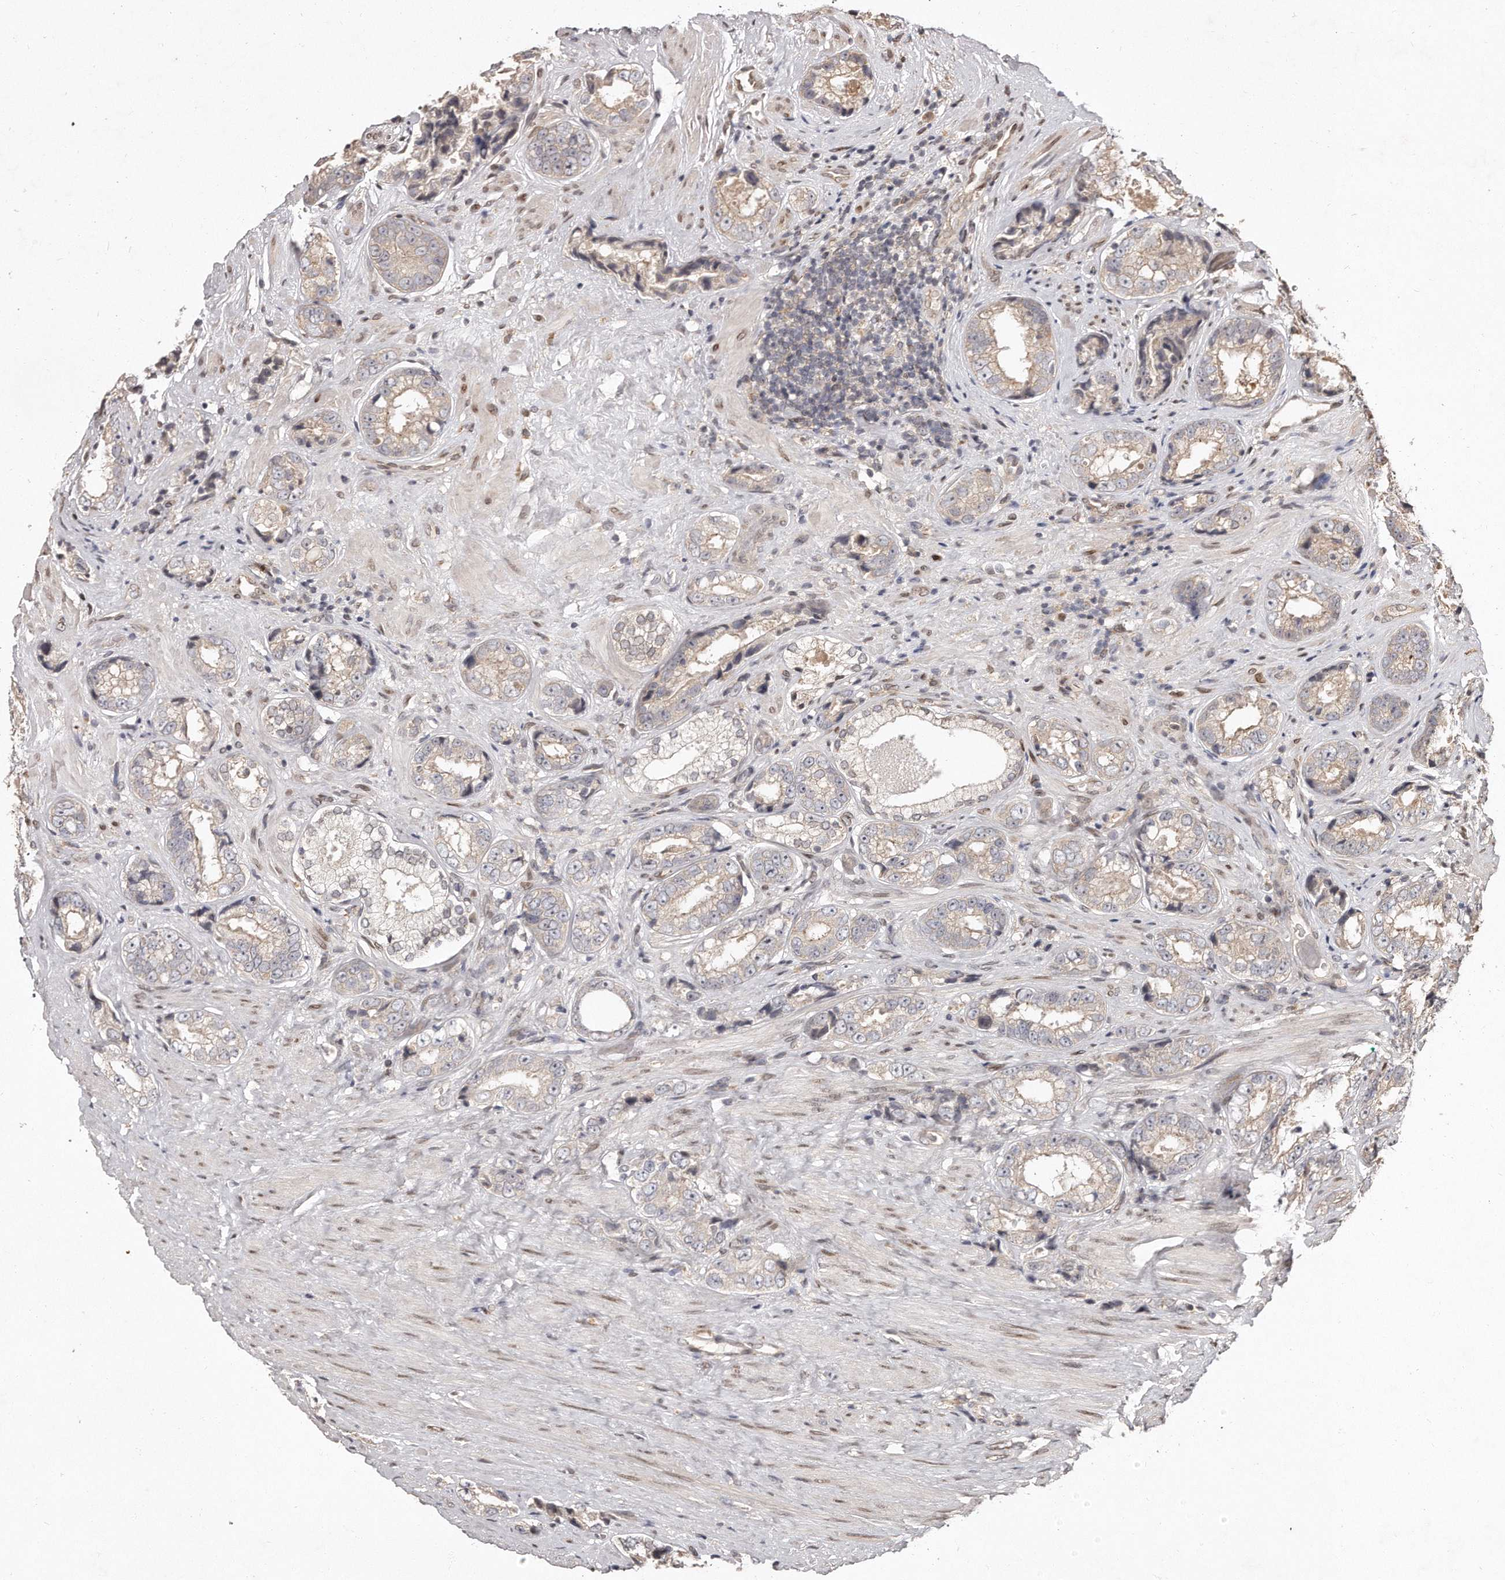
{"staining": {"intensity": "negative", "quantity": "none", "location": "none"}, "tissue": "prostate cancer", "cell_type": "Tumor cells", "image_type": "cancer", "snomed": [{"axis": "morphology", "description": "Adenocarcinoma, High grade"}, {"axis": "topography", "description": "Prostate"}], "caption": "High power microscopy micrograph of an immunohistochemistry histopathology image of prostate cancer (high-grade adenocarcinoma), revealing no significant expression in tumor cells.", "gene": "HASPIN", "patient": {"sex": "male", "age": 61}}